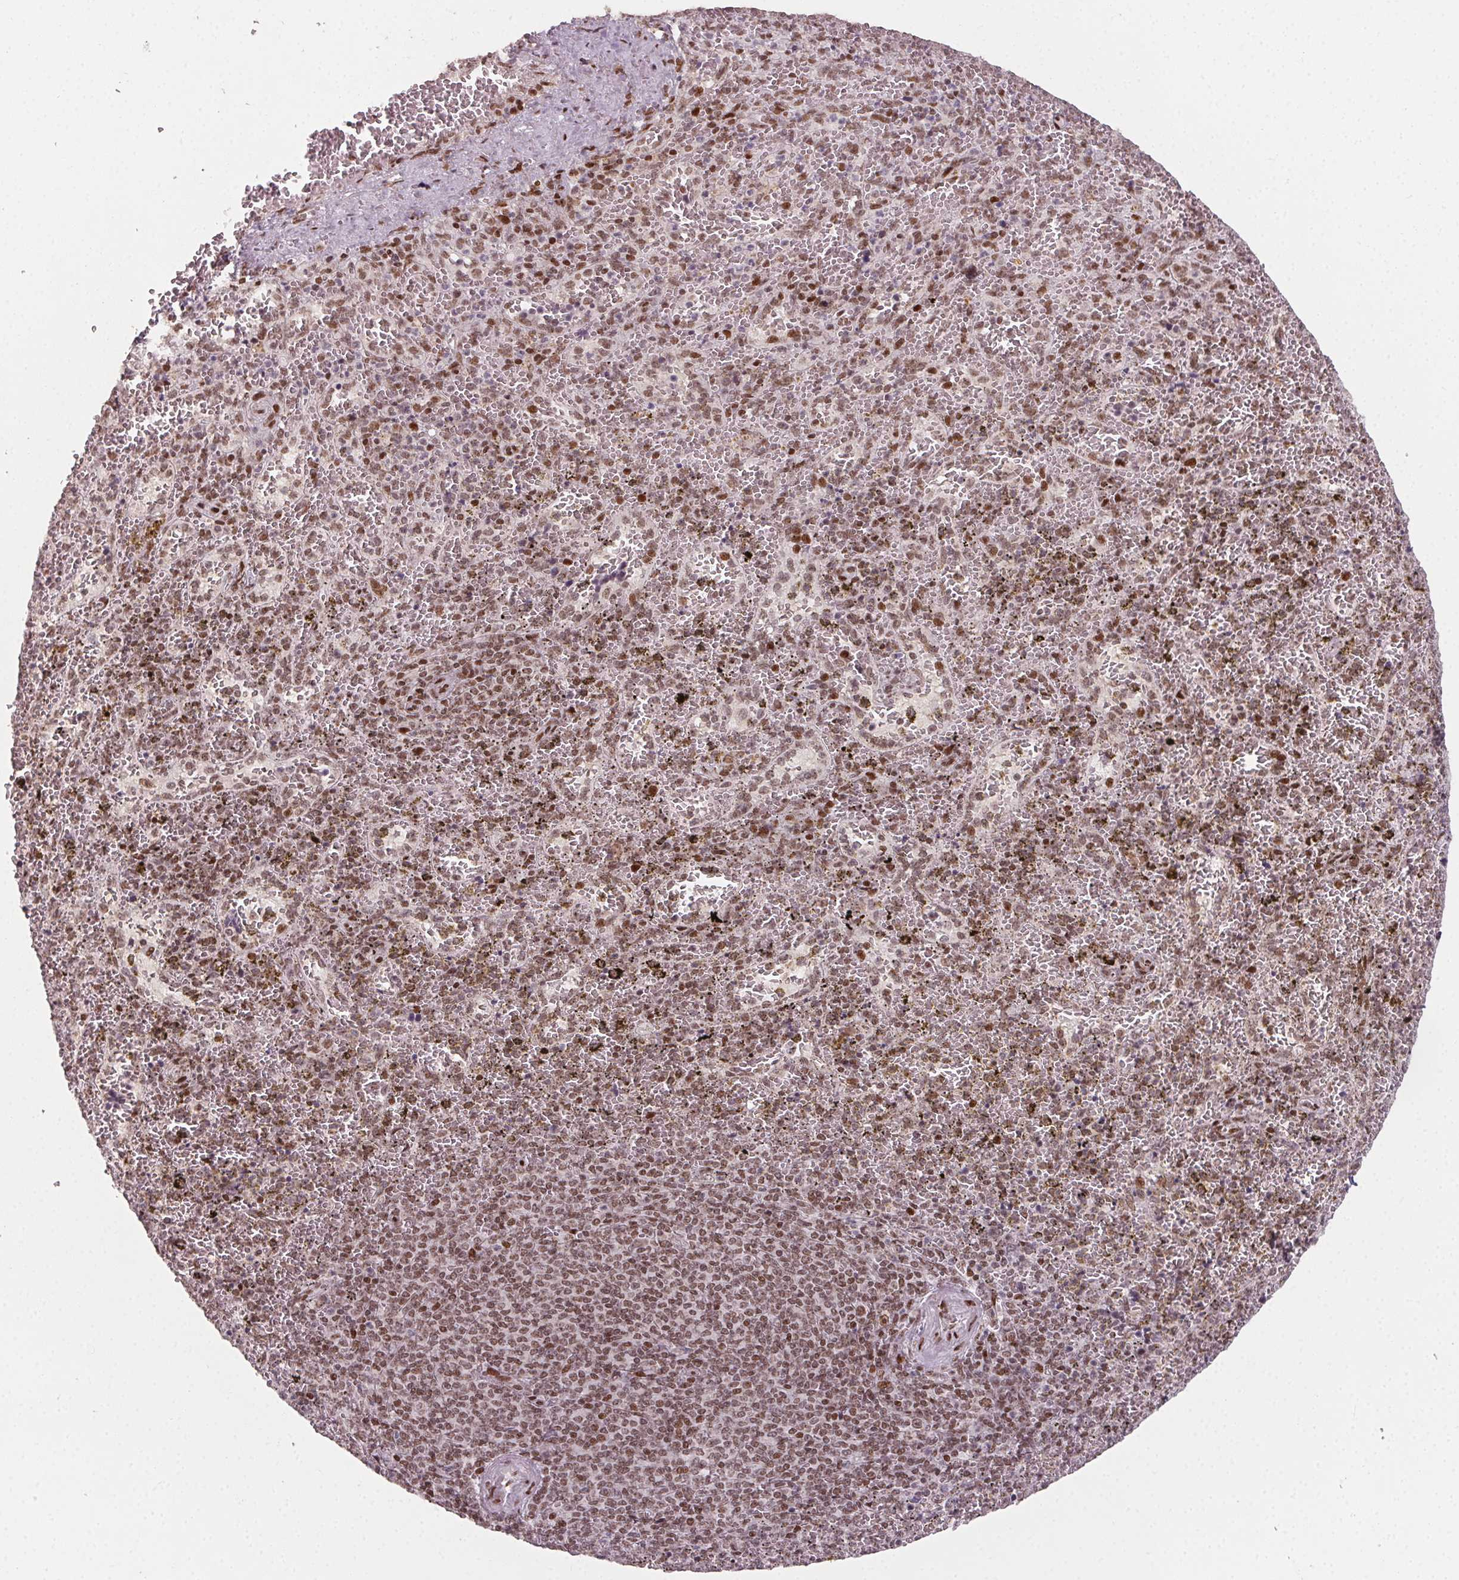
{"staining": {"intensity": "moderate", "quantity": ">75%", "location": "nuclear"}, "tissue": "spleen", "cell_type": "Cells in red pulp", "image_type": "normal", "snomed": [{"axis": "morphology", "description": "Normal tissue, NOS"}, {"axis": "topography", "description": "Spleen"}], "caption": "Spleen stained for a protein (brown) exhibits moderate nuclear positive expression in about >75% of cells in red pulp.", "gene": "KMT2A", "patient": {"sex": "female", "age": 50}}